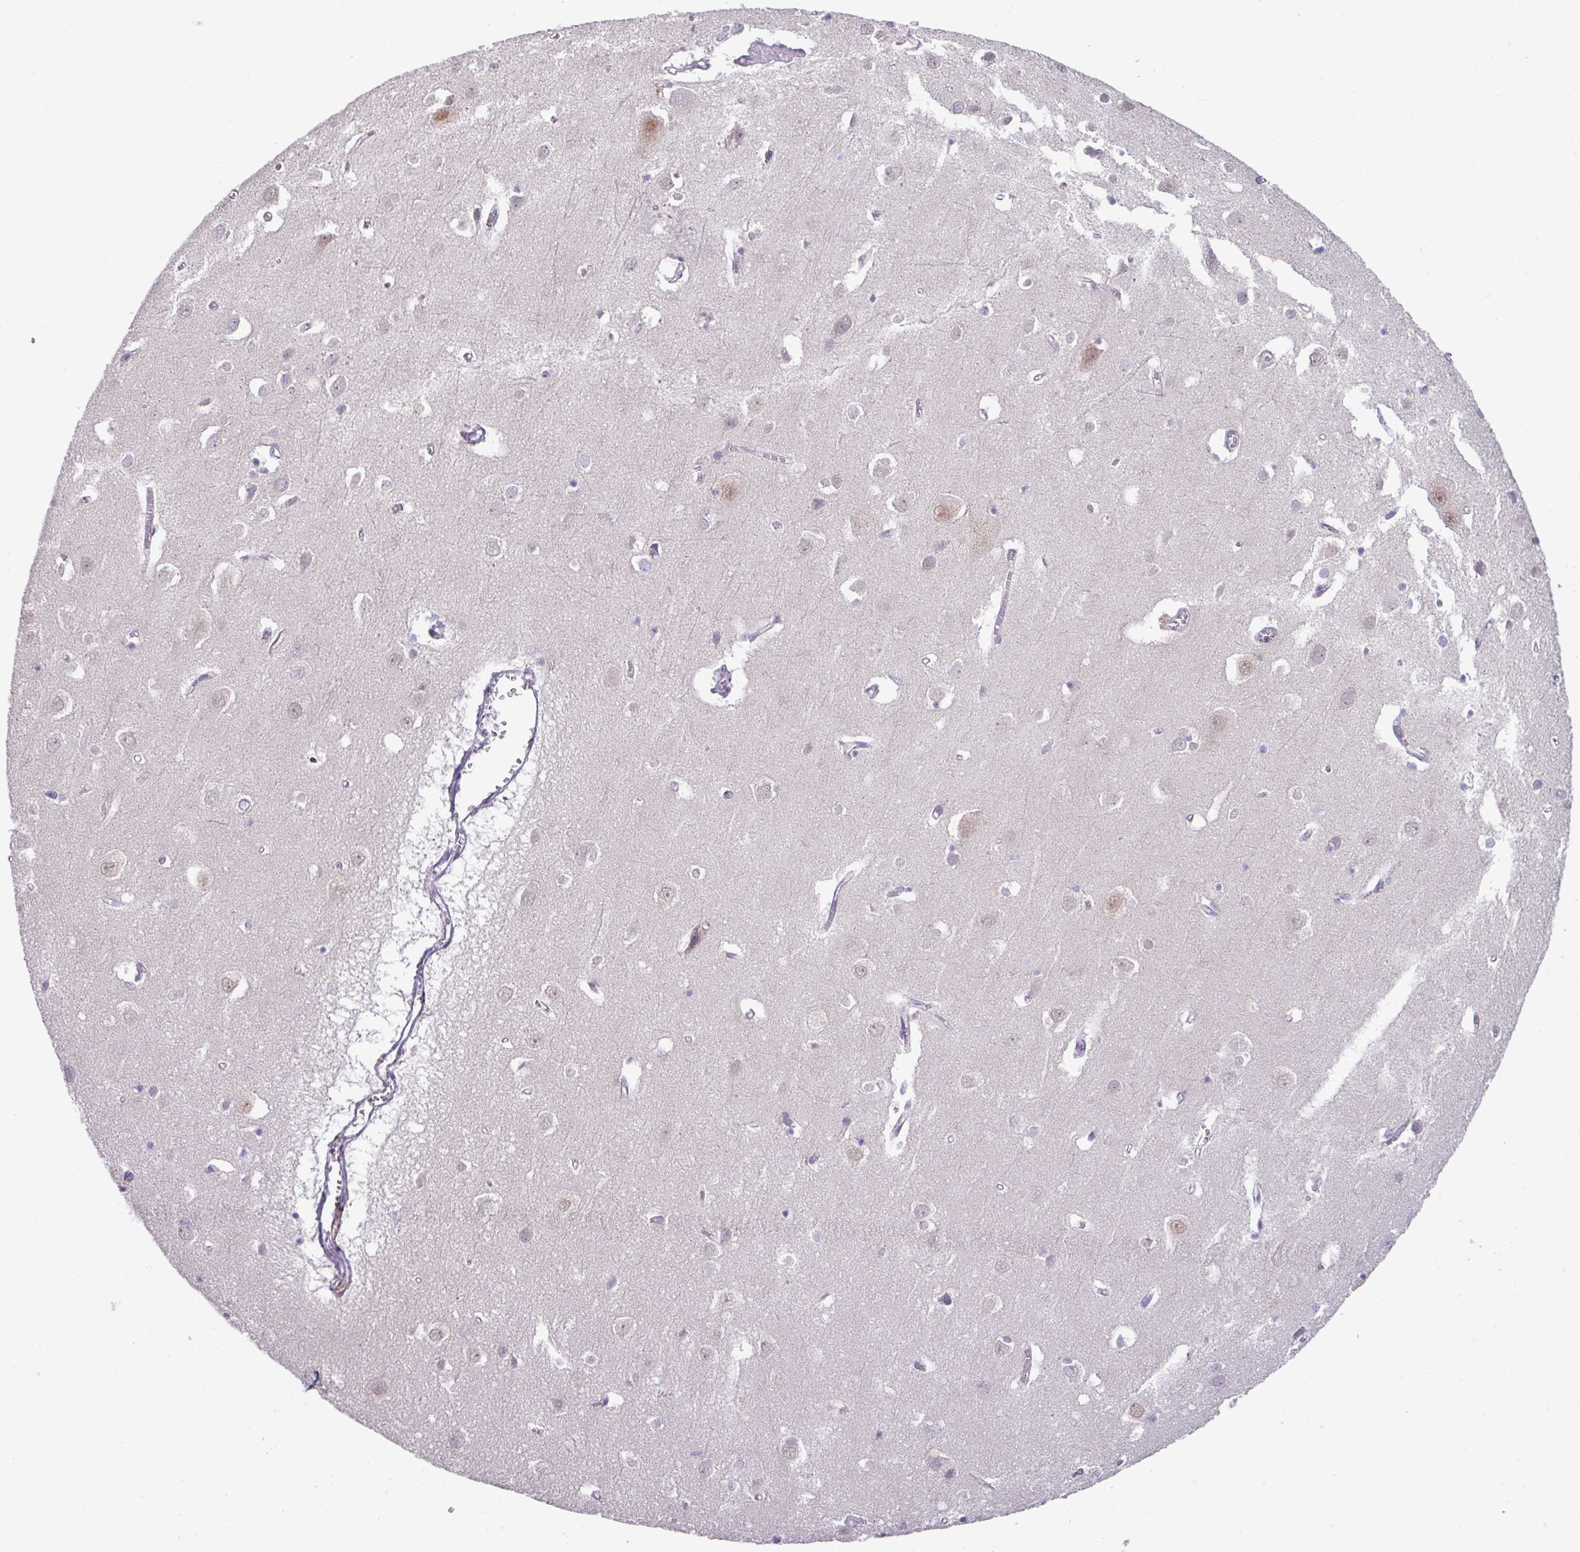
{"staining": {"intensity": "negative", "quantity": "none", "location": "none"}, "tissue": "cerebral cortex", "cell_type": "Endothelial cells", "image_type": "normal", "snomed": [{"axis": "morphology", "description": "Normal tissue, NOS"}, {"axis": "topography", "description": "Cerebral cortex"}], "caption": "The IHC image has no significant expression in endothelial cells of cerebral cortex. The staining is performed using DAB (3,3'-diaminobenzidine) brown chromogen with nuclei counter-stained in using hematoxylin.", "gene": "ANKRD13B", "patient": {"sex": "male", "age": 70}}